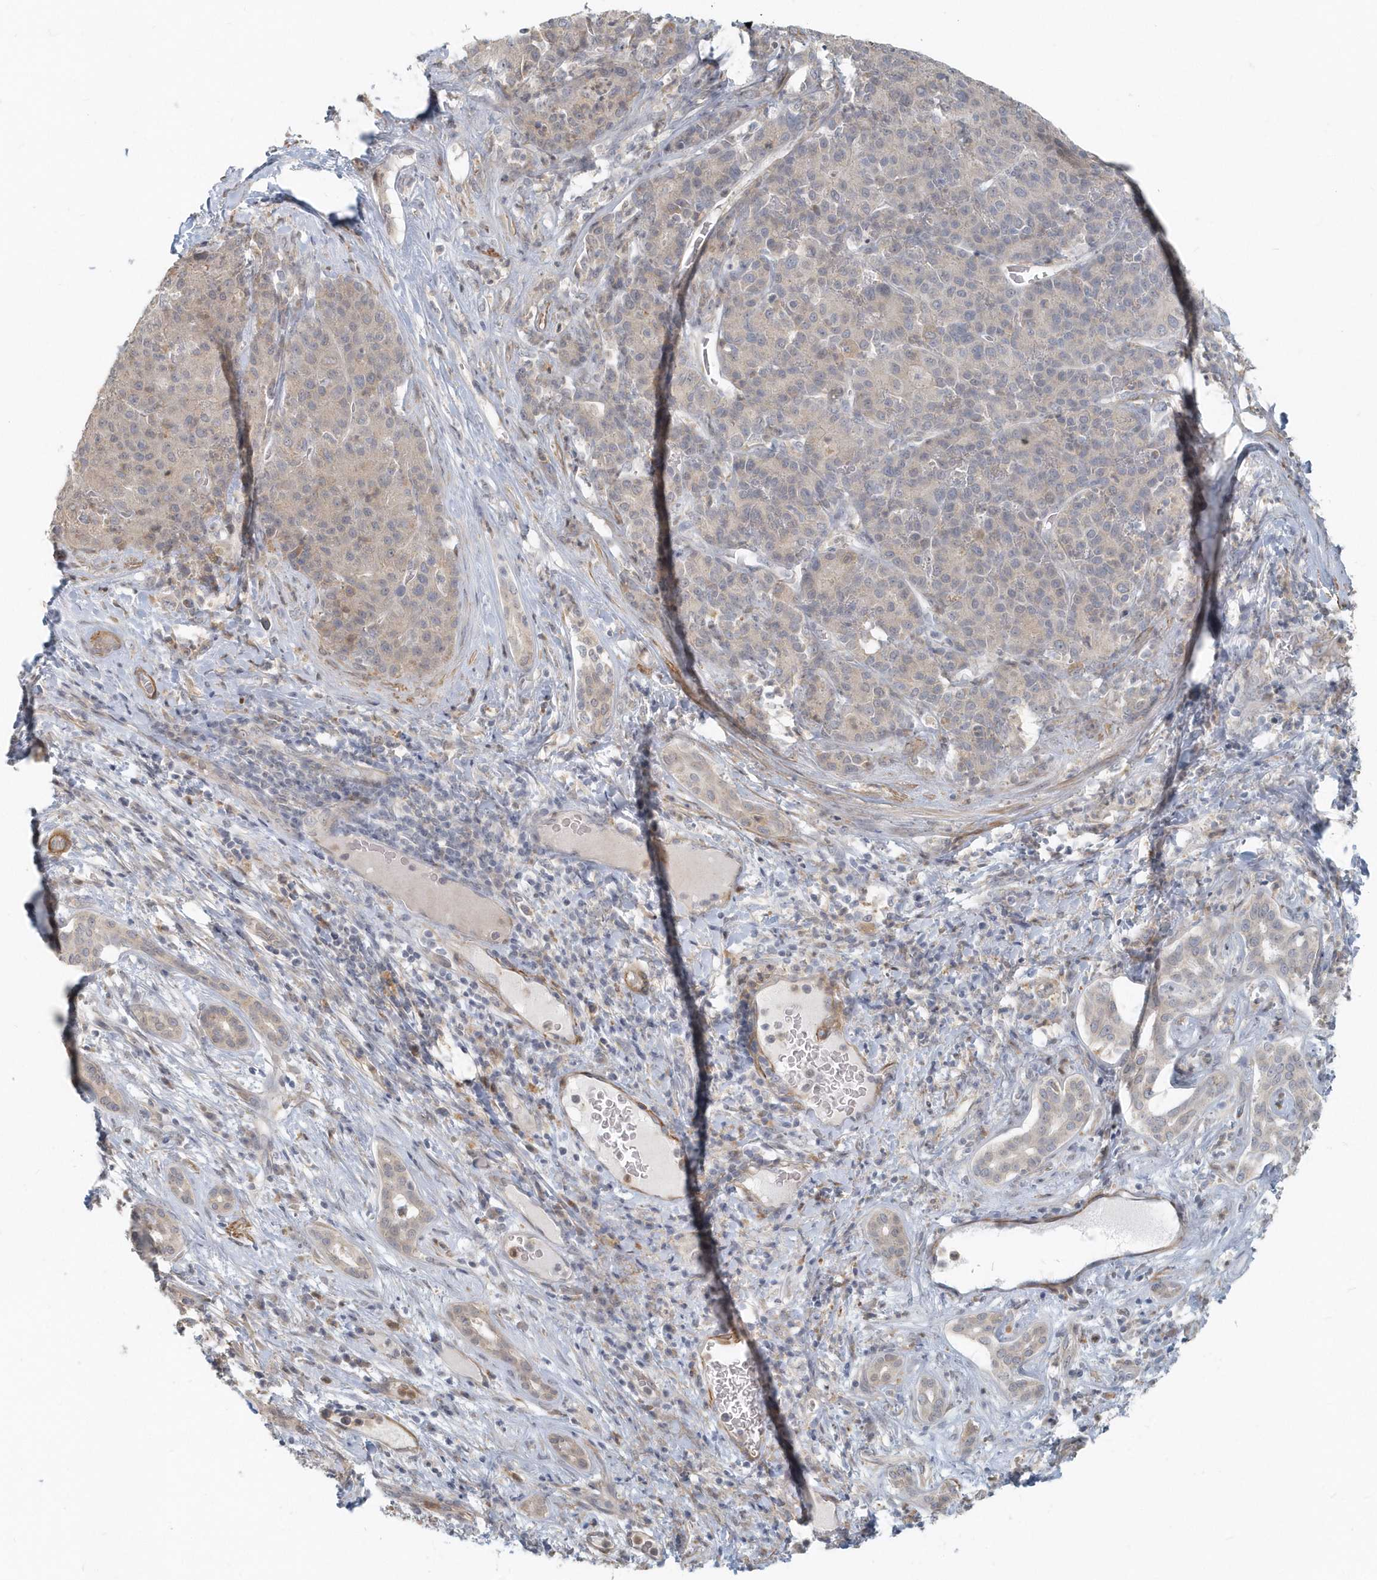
{"staining": {"intensity": "weak", "quantity": "<25%", "location": "cytoplasmic/membranous"}, "tissue": "liver cancer", "cell_type": "Tumor cells", "image_type": "cancer", "snomed": [{"axis": "morphology", "description": "Carcinoma, Hepatocellular, NOS"}, {"axis": "topography", "description": "Liver"}], "caption": "Immunohistochemistry histopathology image of human liver cancer (hepatocellular carcinoma) stained for a protein (brown), which shows no staining in tumor cells.", "gene": "NAPB", "patient": {"sex": "male", "age": 65}}